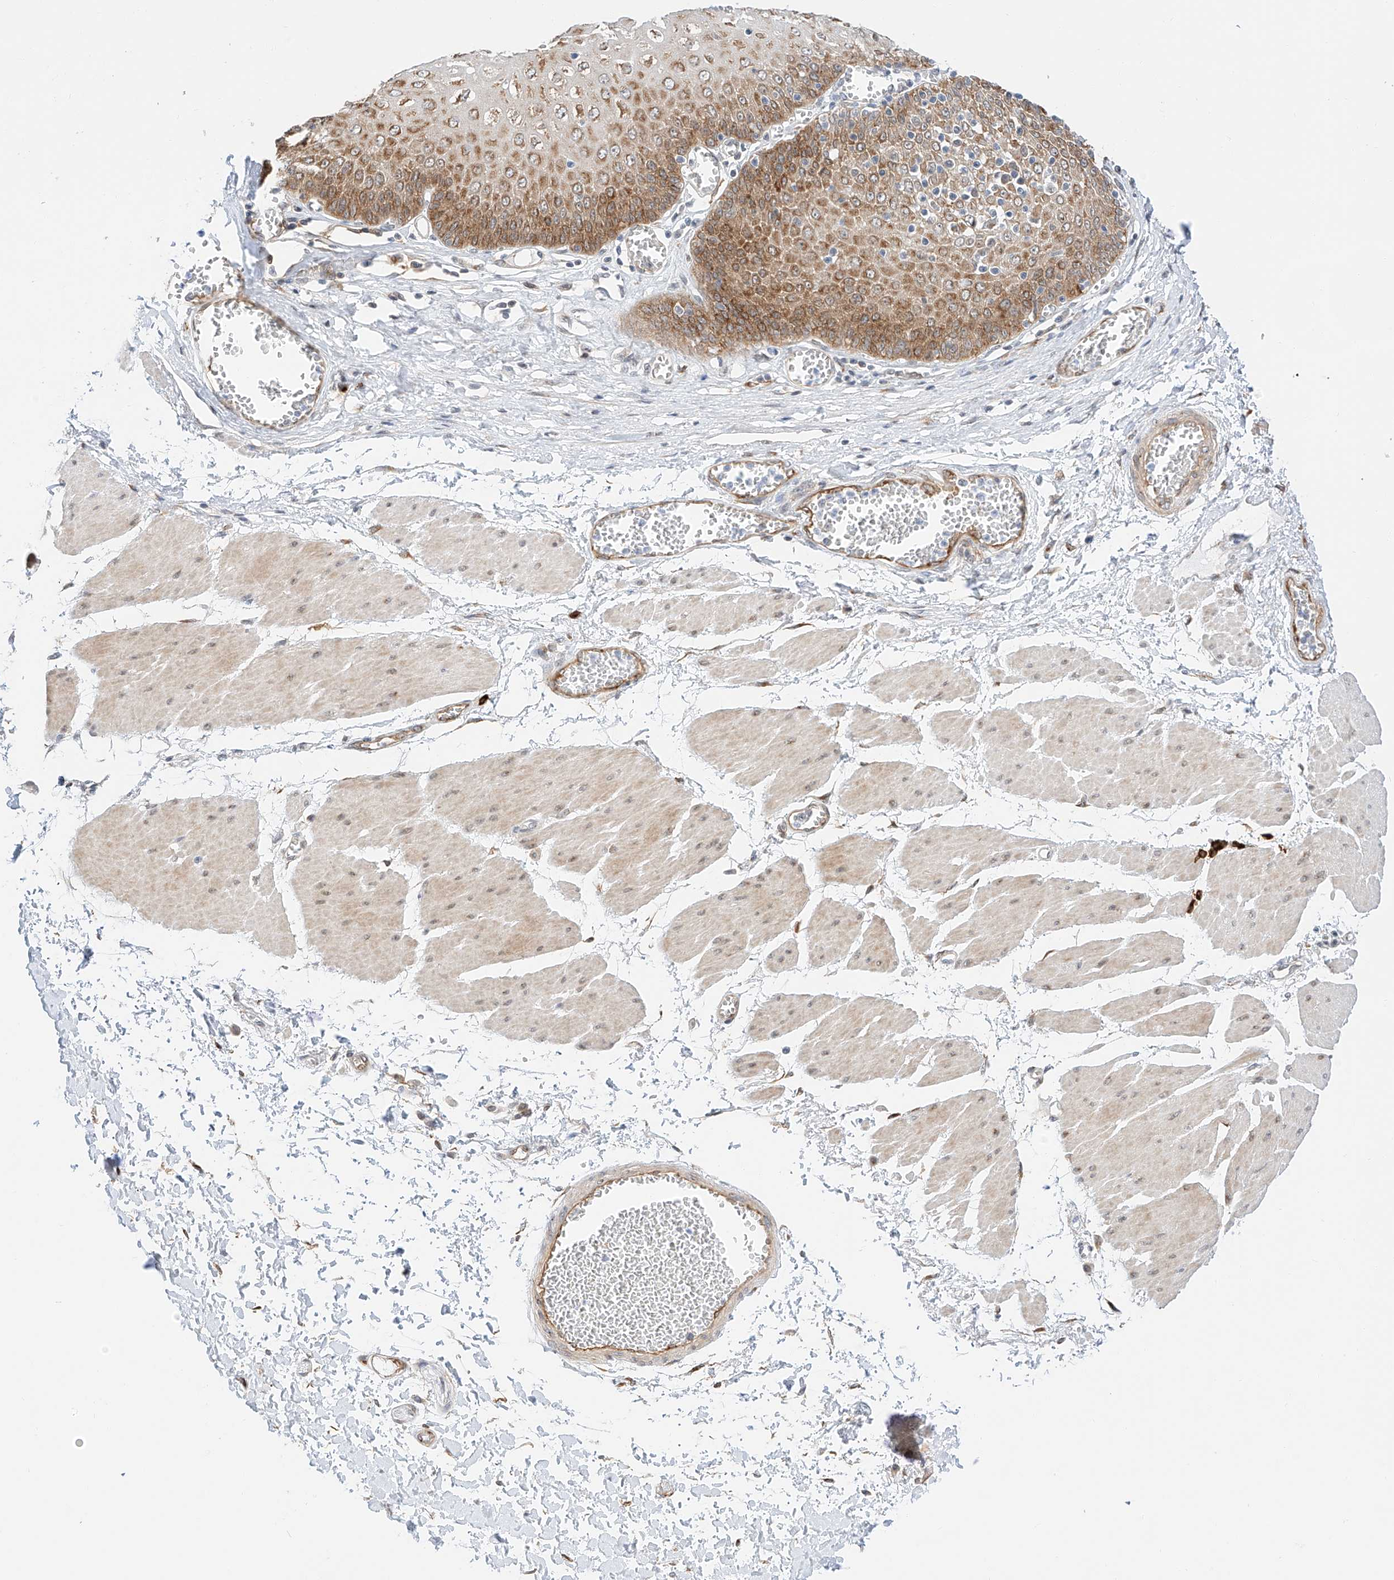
{"staining": {"intensity": "strong", "quantity": ">75%", "location": "cytoplasmic/membranous"}, "tissue": "esophagus", "cell_type": "Squamous epithelial cells", "image_type": "normal", "snomed": [{"axis": "morphology", "description": "Normal tissue, NOS"}, {"axis": "topography", "description": "Esophagus"}], "caption": "IHC of unremarkable human esophagus displays high levels of strong cytoplasmic/membranous expression in about >75% of squamous epithelial cells.", "gene": "CARMIL1", "patient": {"sex": "male", "age": 60}}